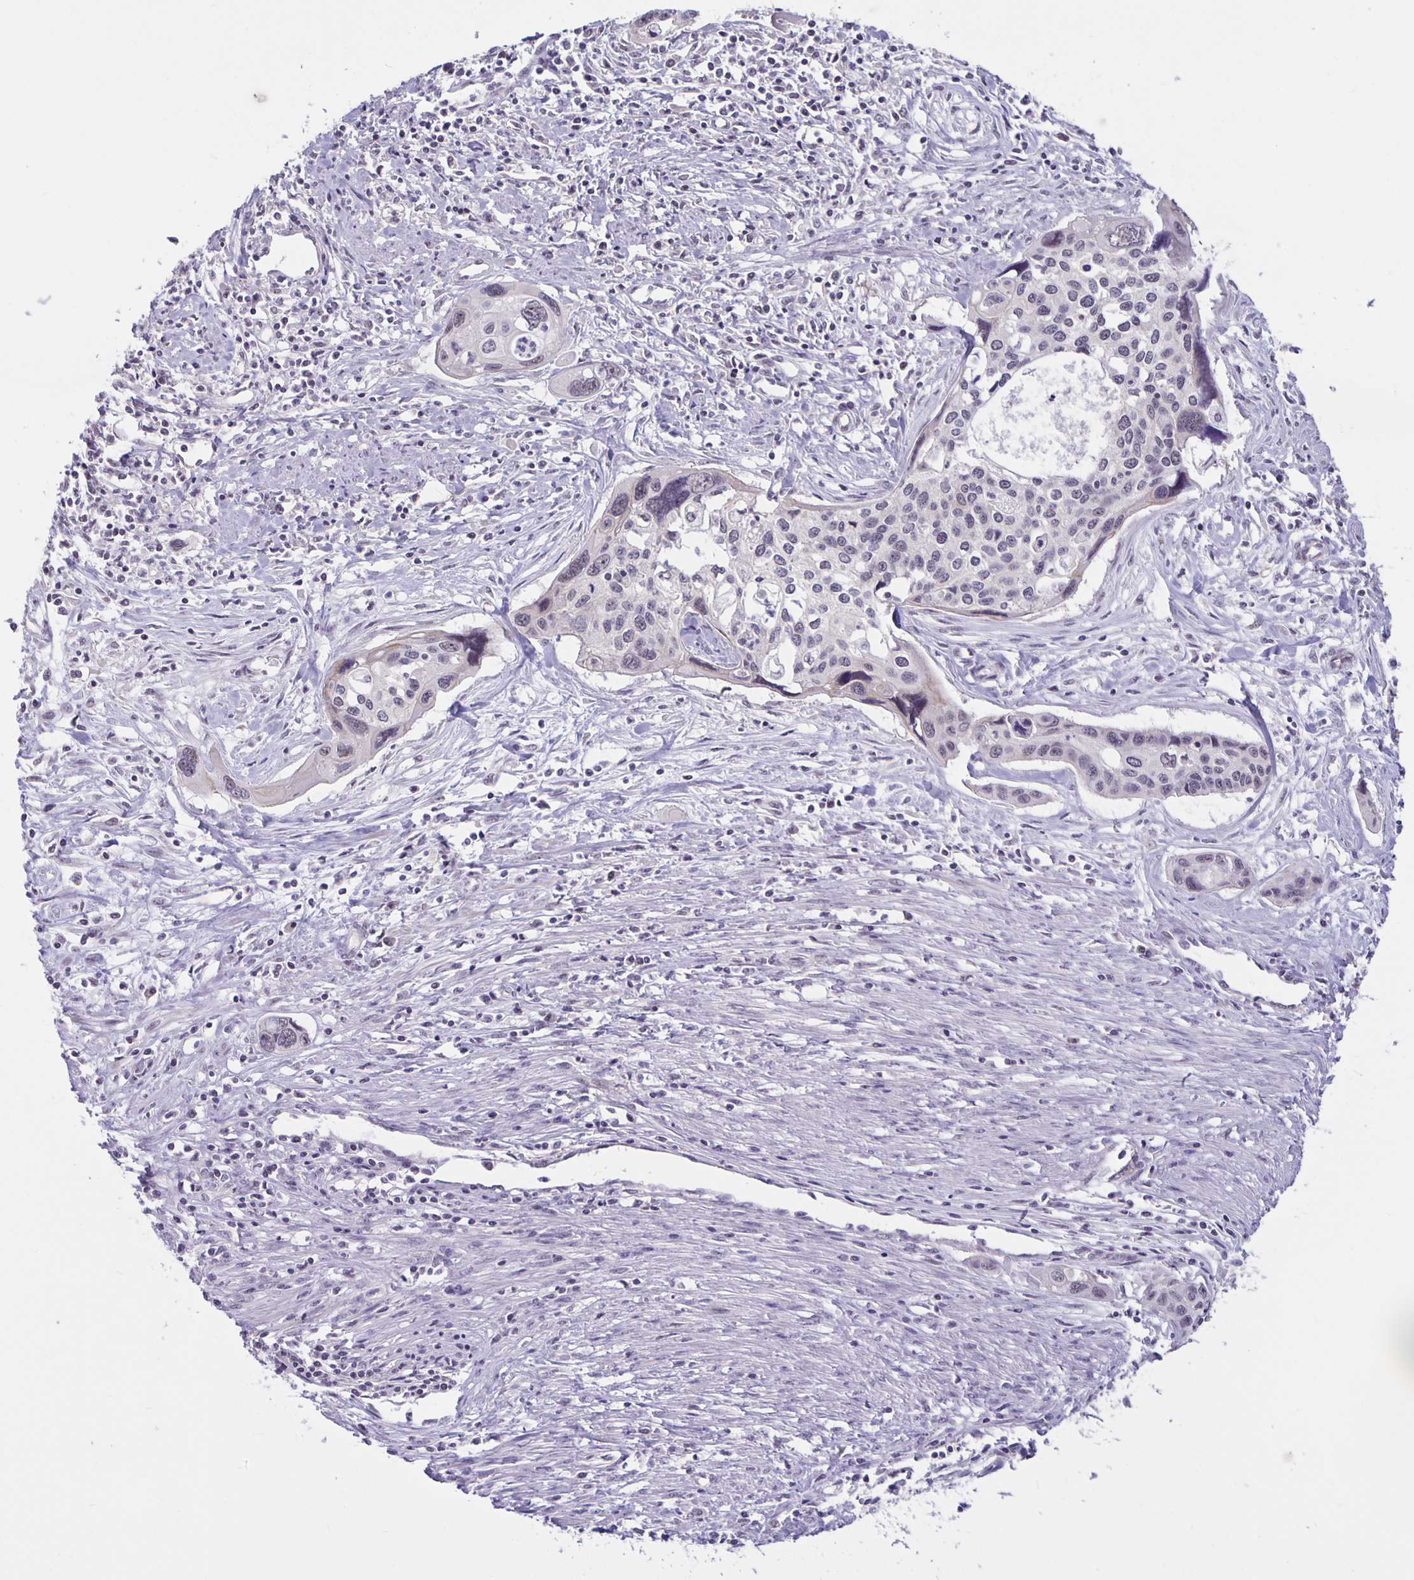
{"staining": {"intensity": "negative", "quantity": "none", "location": "none"}, "tissue": "cervical cancer", "cell_type": "Tumor cells", "image_type": "cancer", "snomed": [{"axis": "morphology", "description": "Squamous cell carcinoma, NOS"}, {"axis": "topography", "description": "Cervix"}], "caption": "Immunohistochemistry image of squamous cell carcinoma (cervical) stained for a protein (brown), which demonstrates no positivity in tumor cells.", "gene": "ARVCF", "patient": {"sex": "female", "age": 31}}